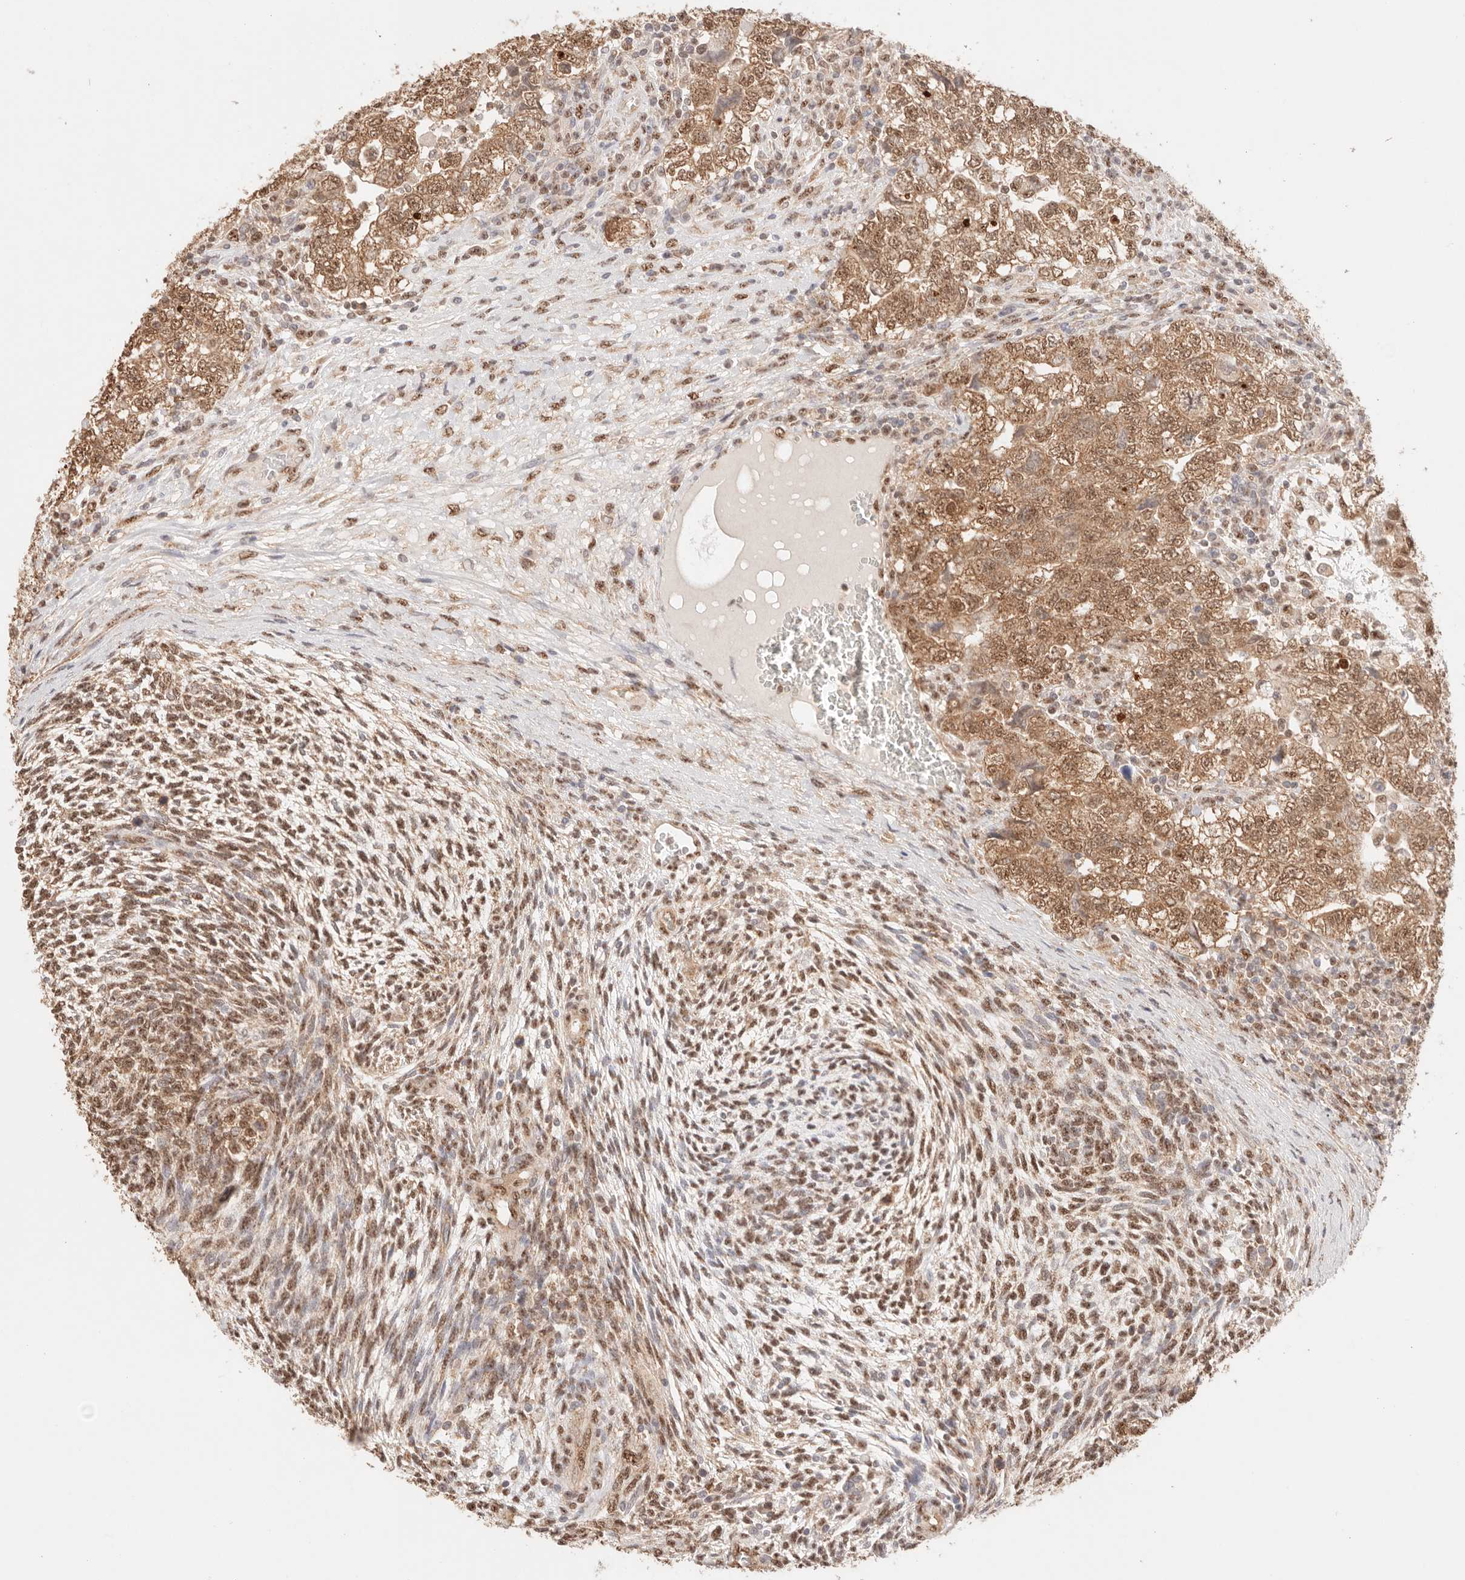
{"staining": {"intensity": "moderate", "quantity": ">75%", "location": "cytoplasmic/membranous,nuclear"}, "tissue": "testis cancer", "cell_type": "Tumor cells", "image_type": "cancer", "snomed": [{"axis": "morphology", "description": "Carcinoma, Embryonal, NOS"}, {"axis": "topography", "description": "Testis"}], "caption": "Immunohistochemical staining of testis cancer (embryonal carcinoma) exhibits medium levels of moderate cytoplasmic/membranous and nuclear expression in about >75% of tumor cells.", "gene": "IL1R2", "patient": {"sex": "male", "age": 37}}